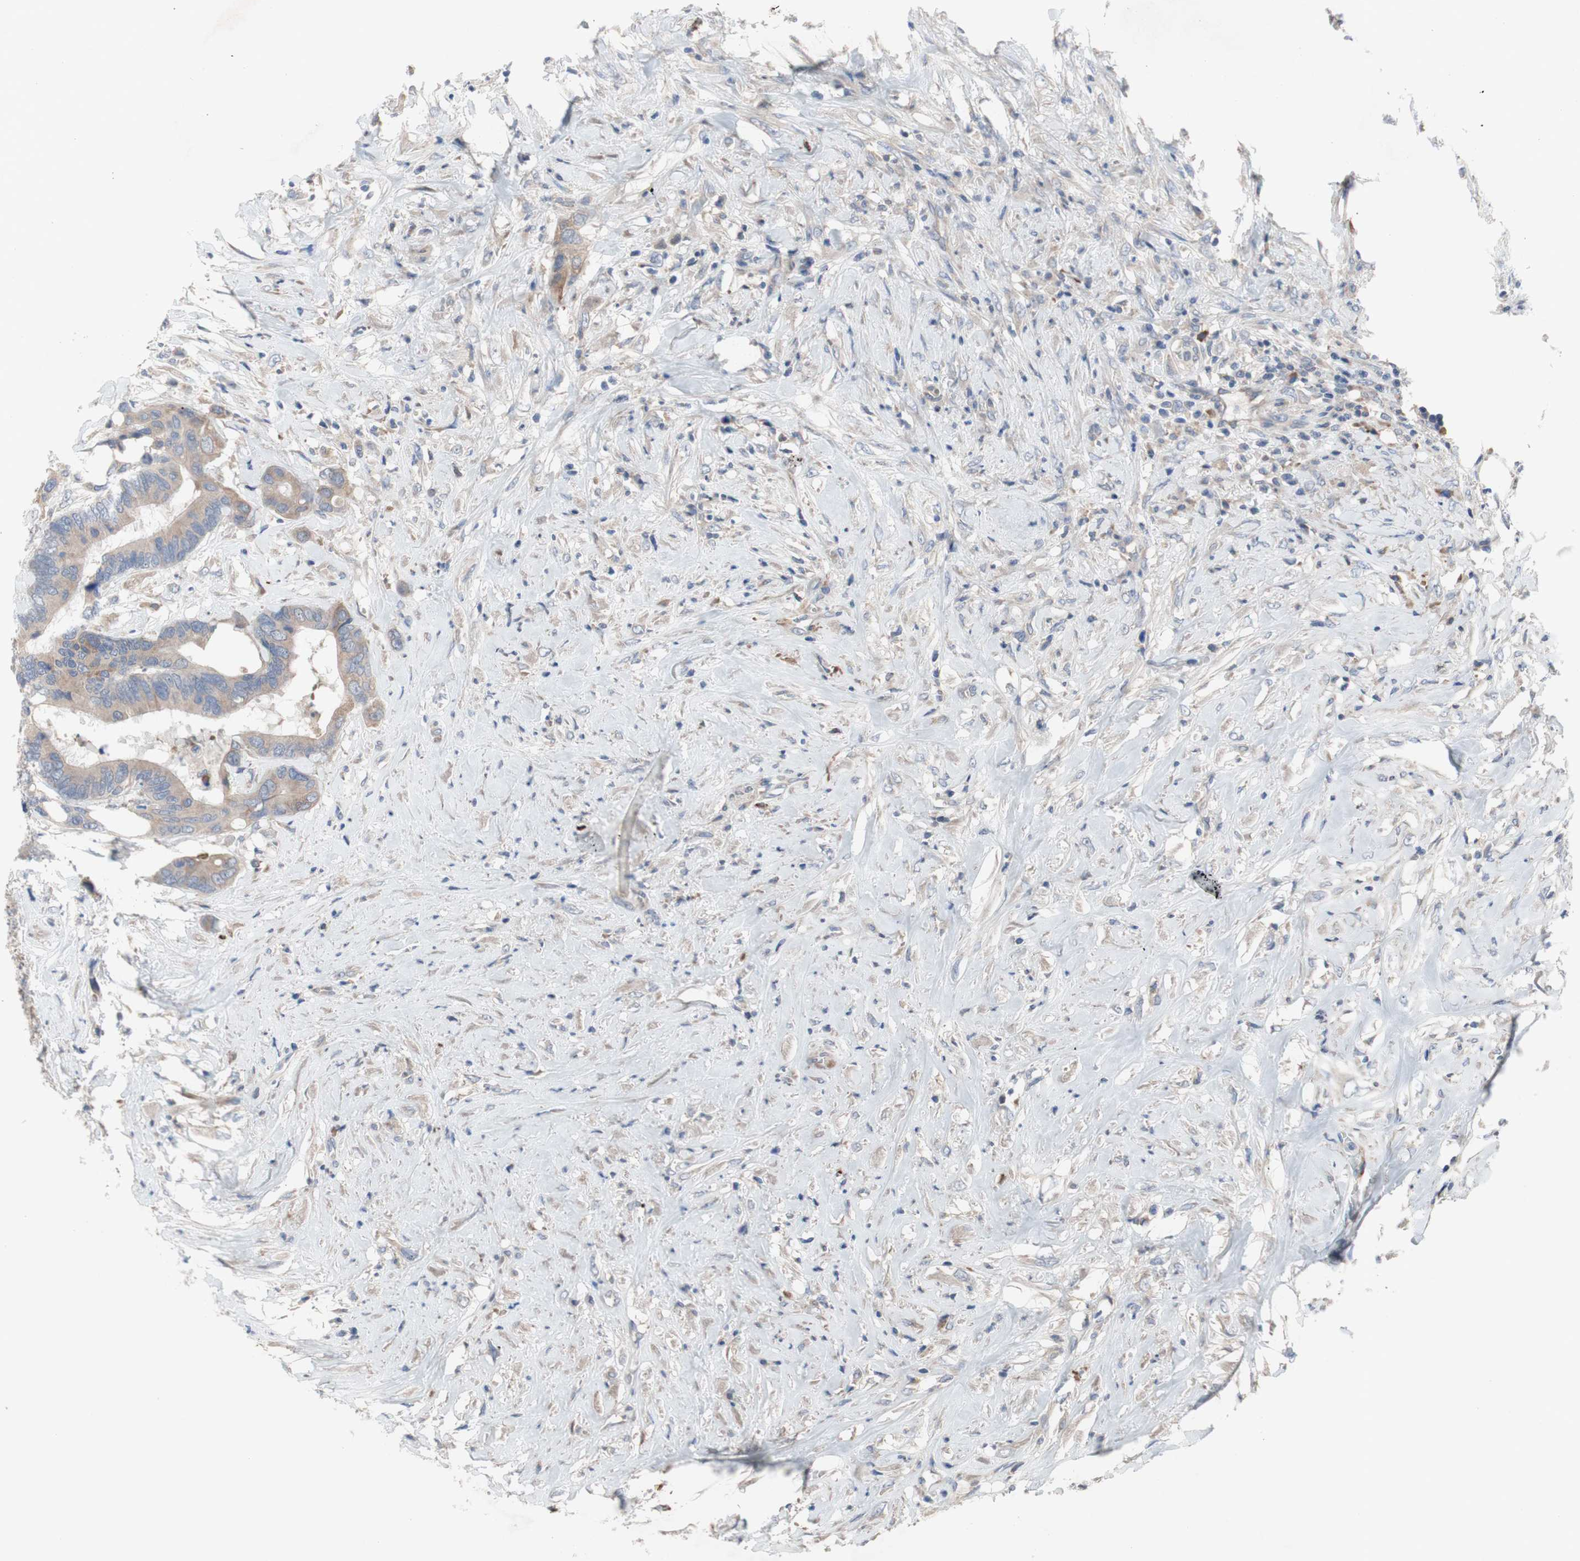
{"staining": {"intensity": "moderate", "quantity": ">75%", "location": "cytoplasmic/membranous"}, "tissue": "colorectal cancer", "cell_type": "Tumor cells", "image_type": "cancer", "snomed": [{"axis": "morphology", "description": "Adenocarcinoma, NOS"}, {"axis": "topography", "description": "Rectum"}], "caption": "Colorectal cancer (adenocarcinoma) stained with a protein marker shows moderate staining in tumor cells.", "gene": "TTC14", "patient": {"sex": "male", "age": 55}}